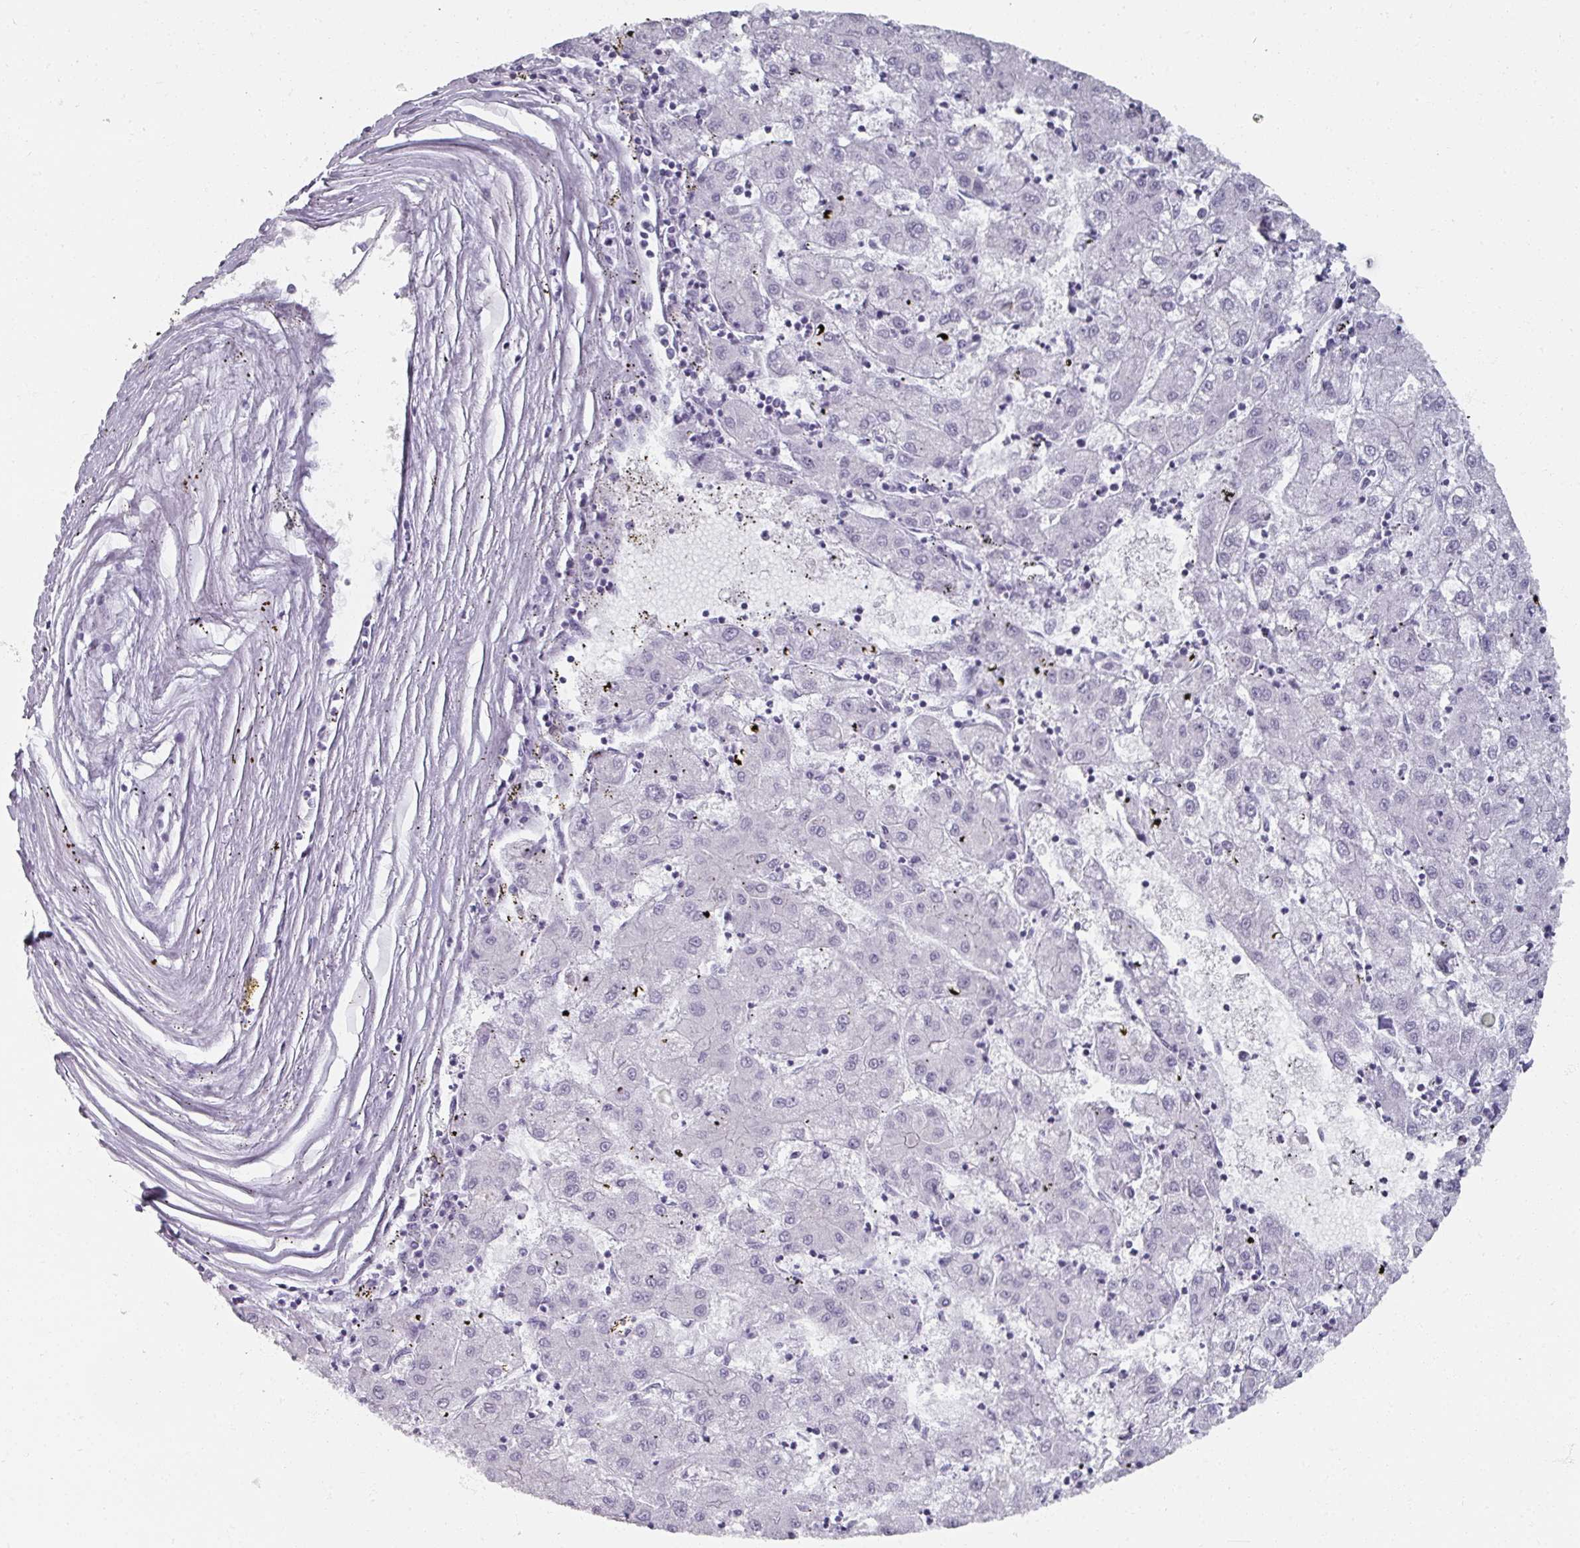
{"staining": {"intensity": "negative", "quantity": "none", "location": "none"}, "tissue": "liver cancer", "cell_type": "Tumor cells", "image_type": "cancer", "snomed": [{"axis": "morphology", "description": "Carcinoma, Hepatocellular, NOS"}, {"axis": "topography", "description": "Liver"}], "caption": "This histopathology image is of hepatocellular carcinoma (liver) stained with IHC to label a protein in brown with the nuclei are counter-stained blue. There is no positivity in tumor cells.", "gene": "REG3G", "patient": {"sex": "male", "age": 72}}